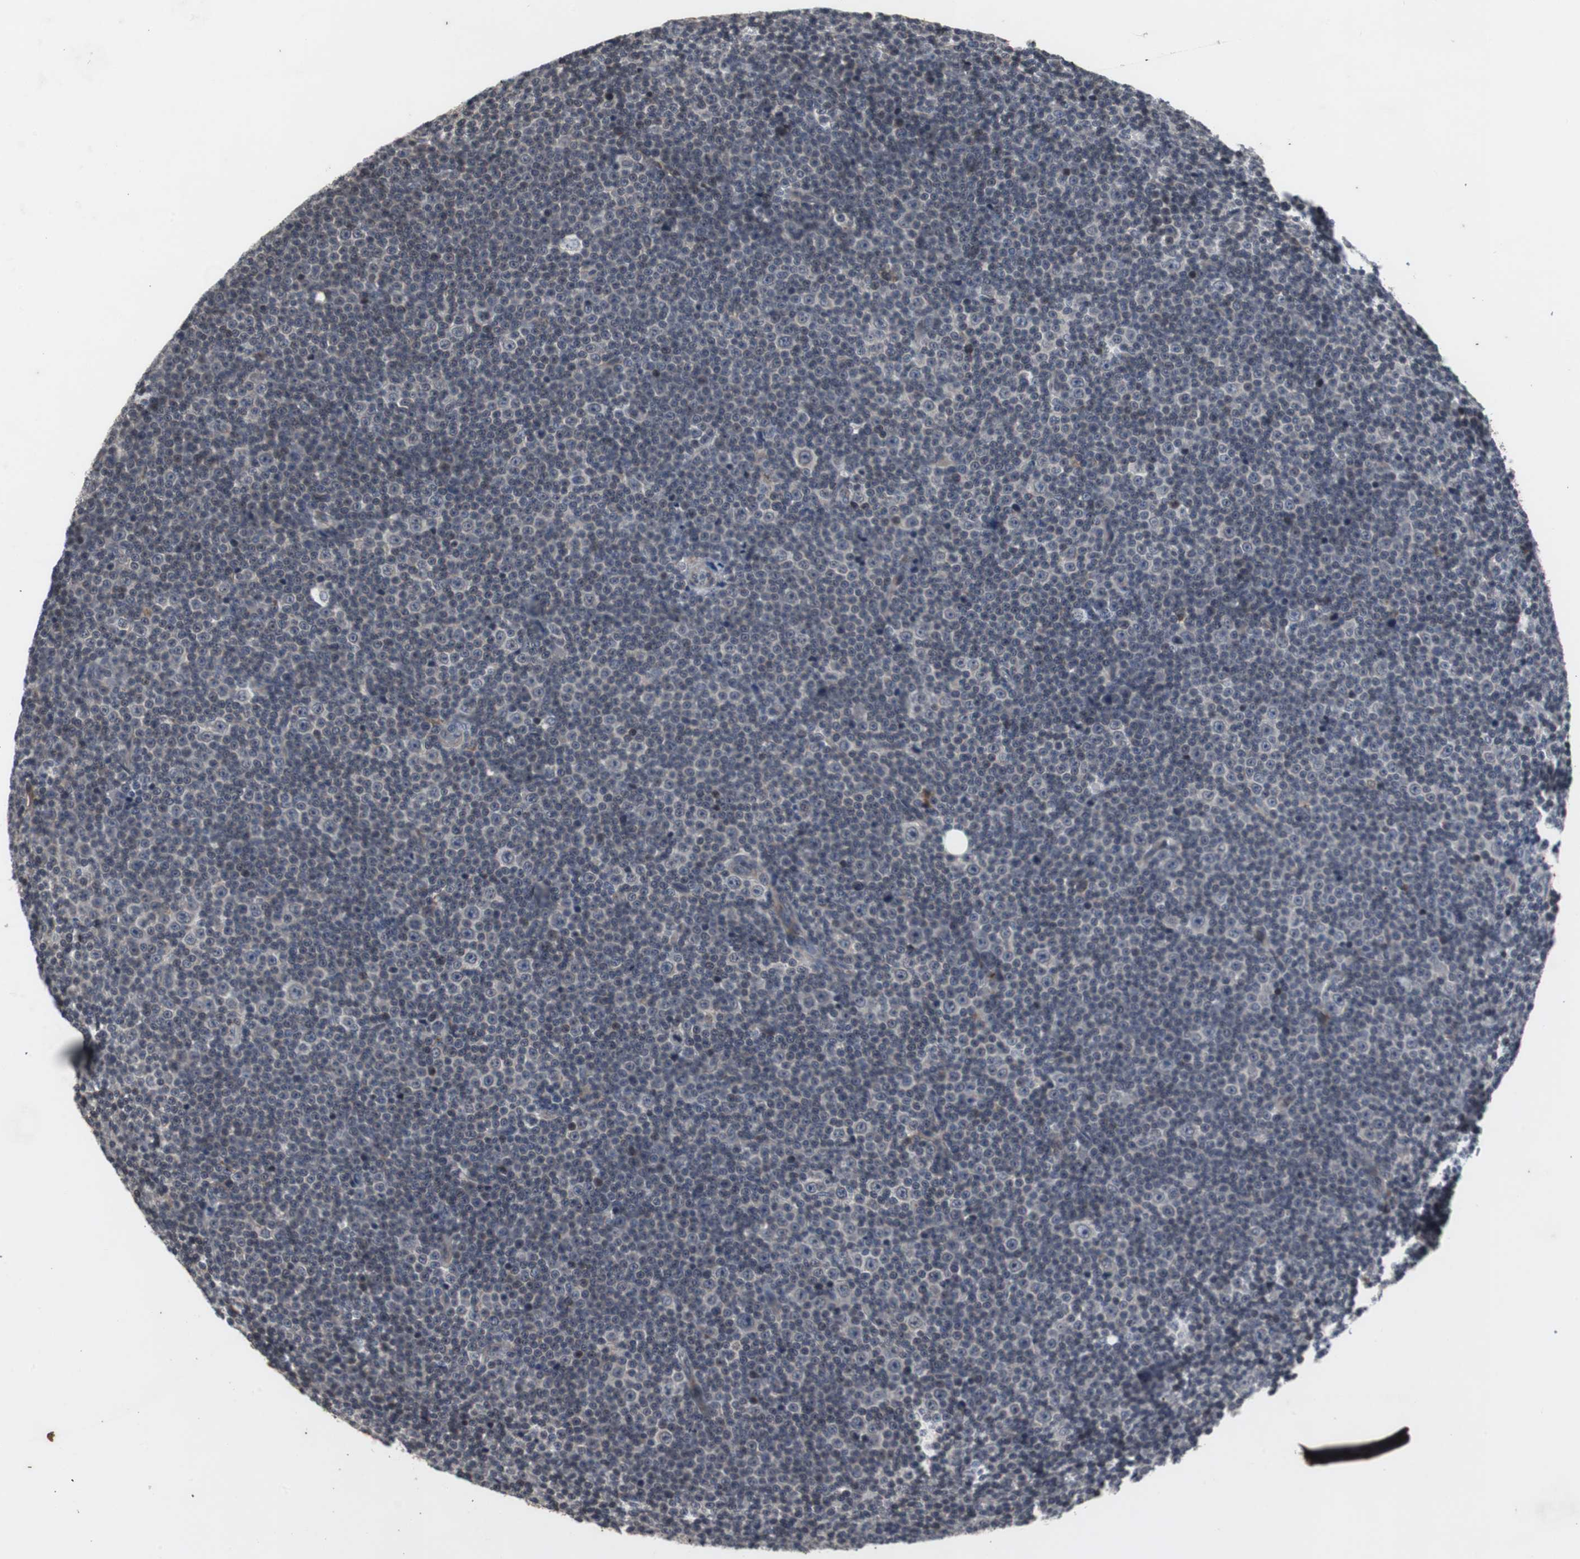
{"staining": {"intensity": "negative", "quantity": "none", "location": "none"}, "tissue": "lymphoma", "cell_type": "Tumor cells", "image_type": "cancer", "snomed": [{"axis": "morphology", "description": "Malignant lymphoma, non-Hodgkin's type, Low grade"}, {"axis": "topography", "description": "Lymph node"}], "caption": "This is a histopathology image of IHC staining of low-grade malignant lymphoma, non-Hodgkin's type, which shows no staining in tumor cells.", "gene": "CRADD", "patient": {"sex": "female", "age": 67}}